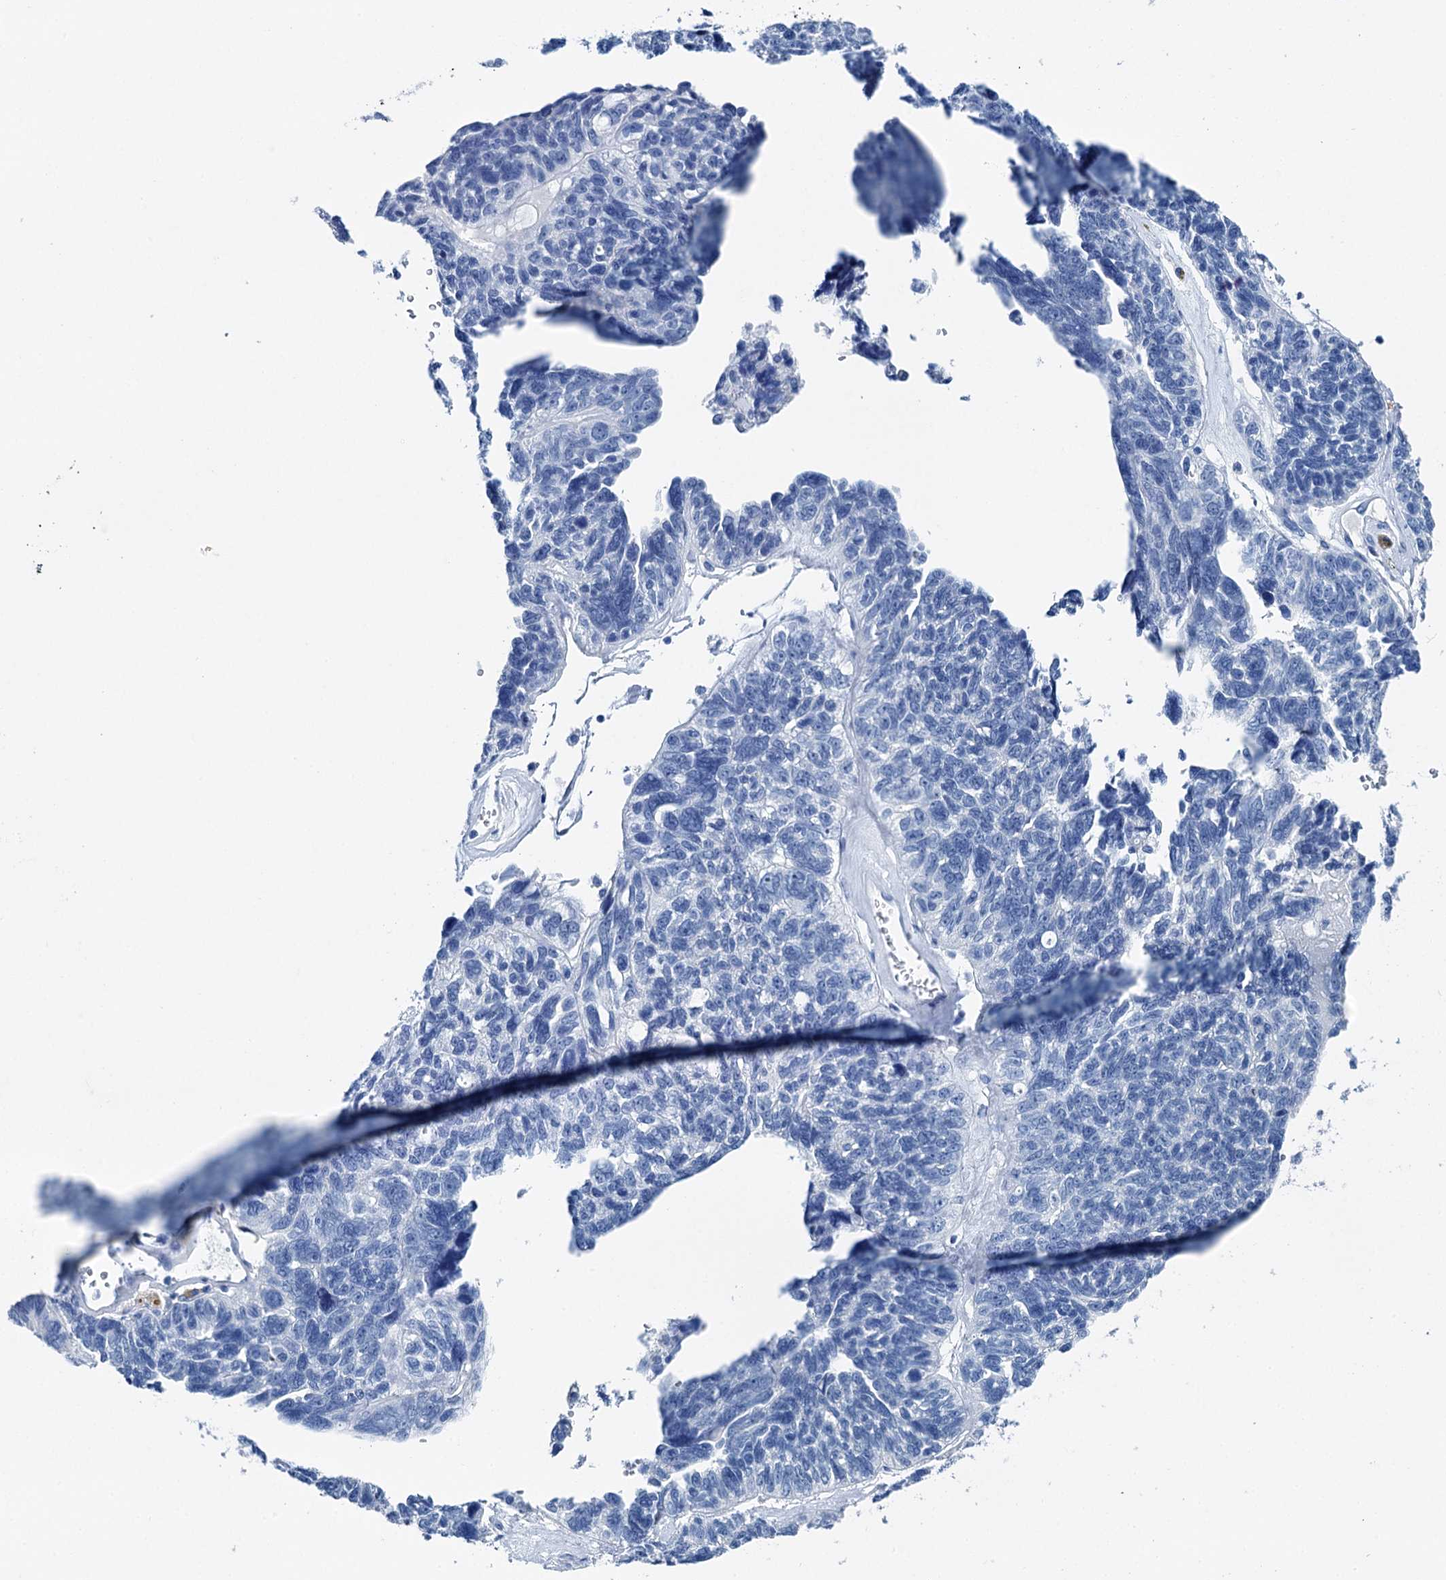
{"staining": {"intensity": "negative", "quantity": "none", "location": "none"}, "tissue": "ovarian cancer", "cell_type": "Tumor cells", "image_type": "cancer", "snomed": [{"axis": "morphology", "description": "Cystadenocarcinoma, serous, NOS"}, {"axis": "topography", "description": "Ovary"}], "caption": "This is an IHC histopathology image of ovarian serous cystadenocarcinoma. There is no positivity in tumor cells.", "gene": "BRINP1", "patient": {"sex": "female", "age": 79}}